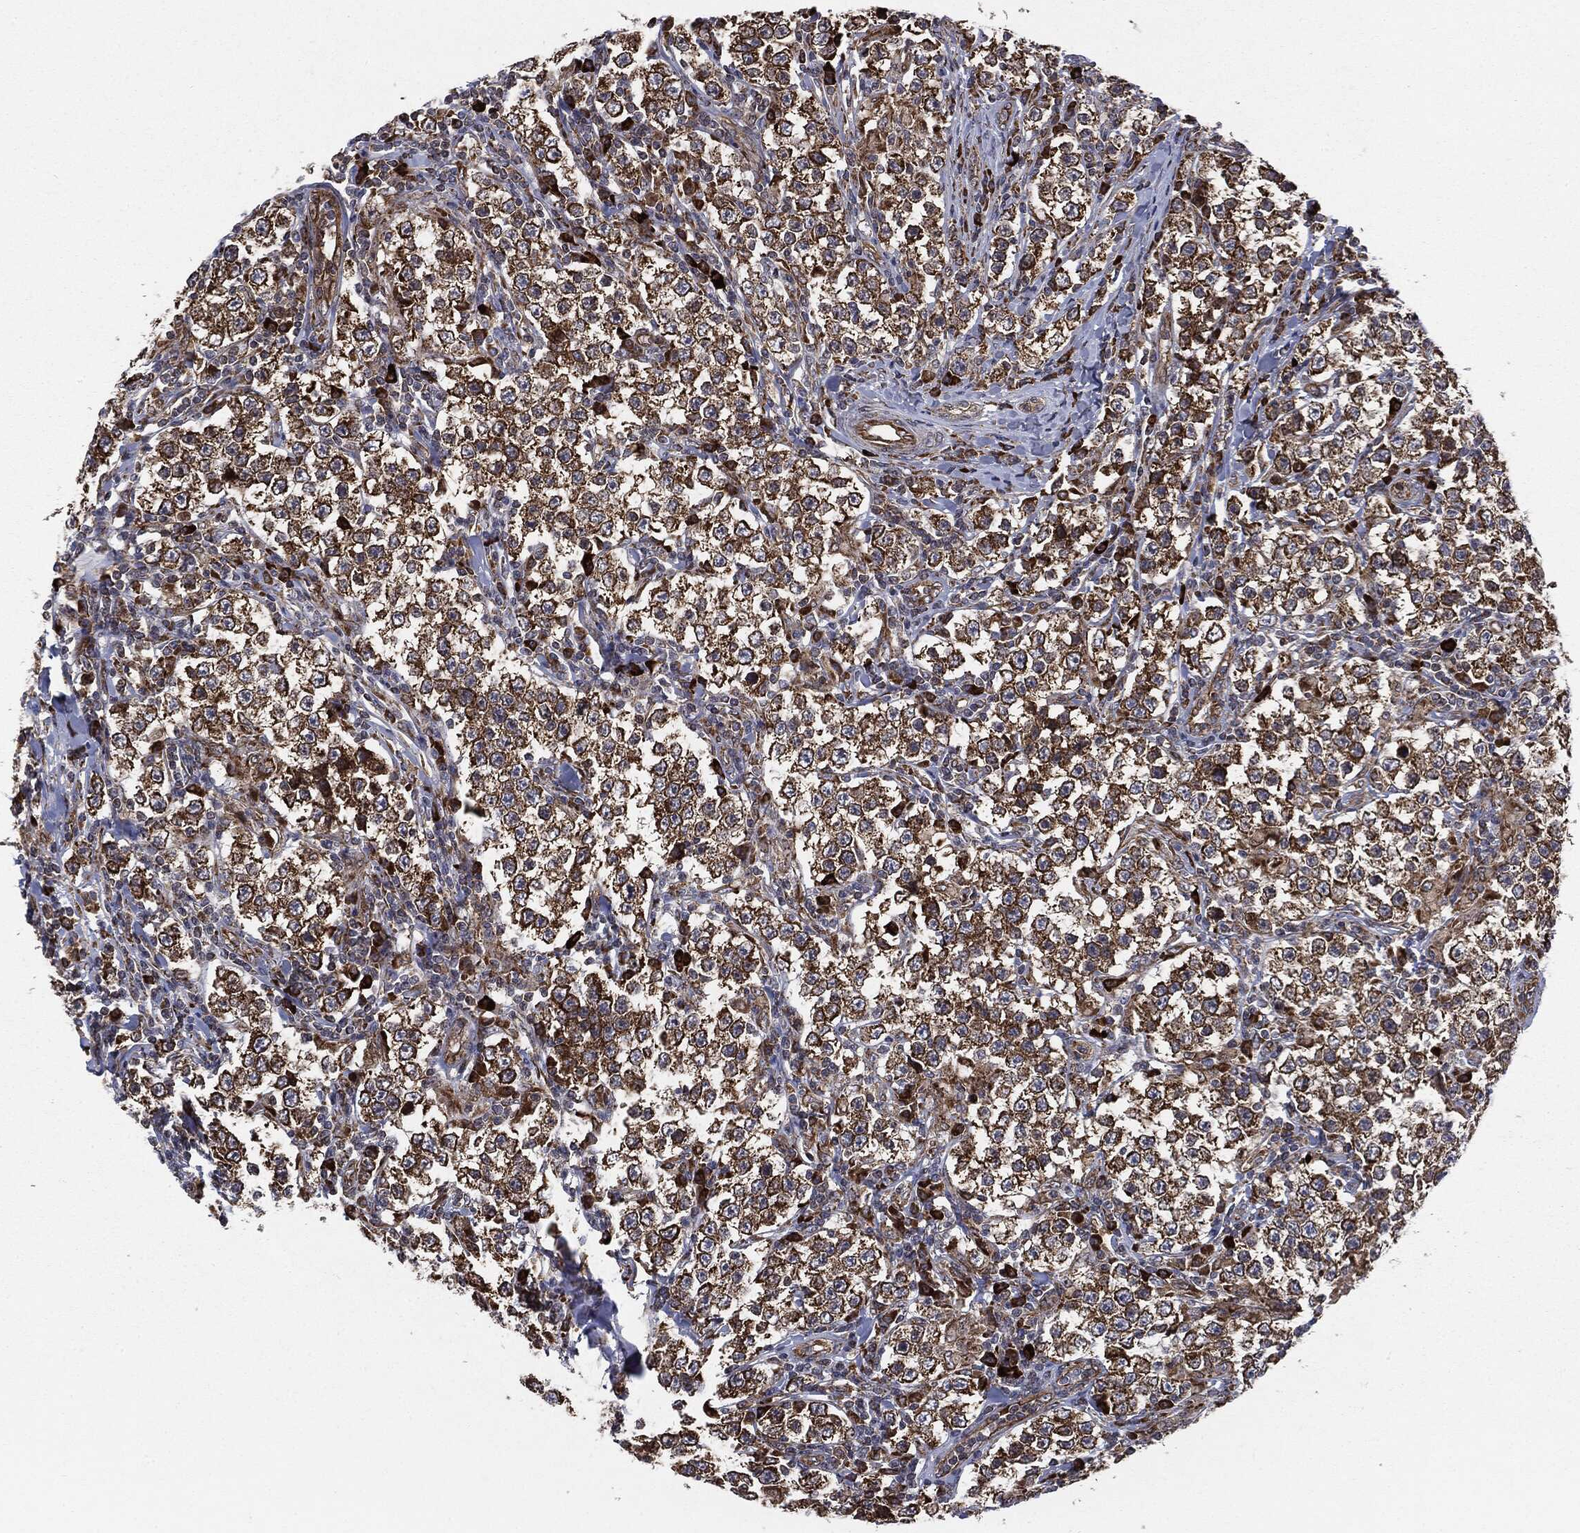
{"staining": {"intensity": "strong", "quantity": ">75%", "location": "cytoplasmic/membranous"}, "tissue": "testis cancer", "cell_type": "Tumor cells", "image_type": "cancer", "snomed": [{"axis": "morphology", "description": "Seminoma, NOS"}, {"axis": "morphology", "description": "Carcinoma, Embryonal, NOS"}, {"axis": "topography", "description": "Testis"}], "caption": "Tumor cells exhibit high levels of strong cytoplasmic/membranous expression in approximately >75% of cells in testis cancer.", "gene": "CYLD", "patient": {"sex": "male", "age": 41}}